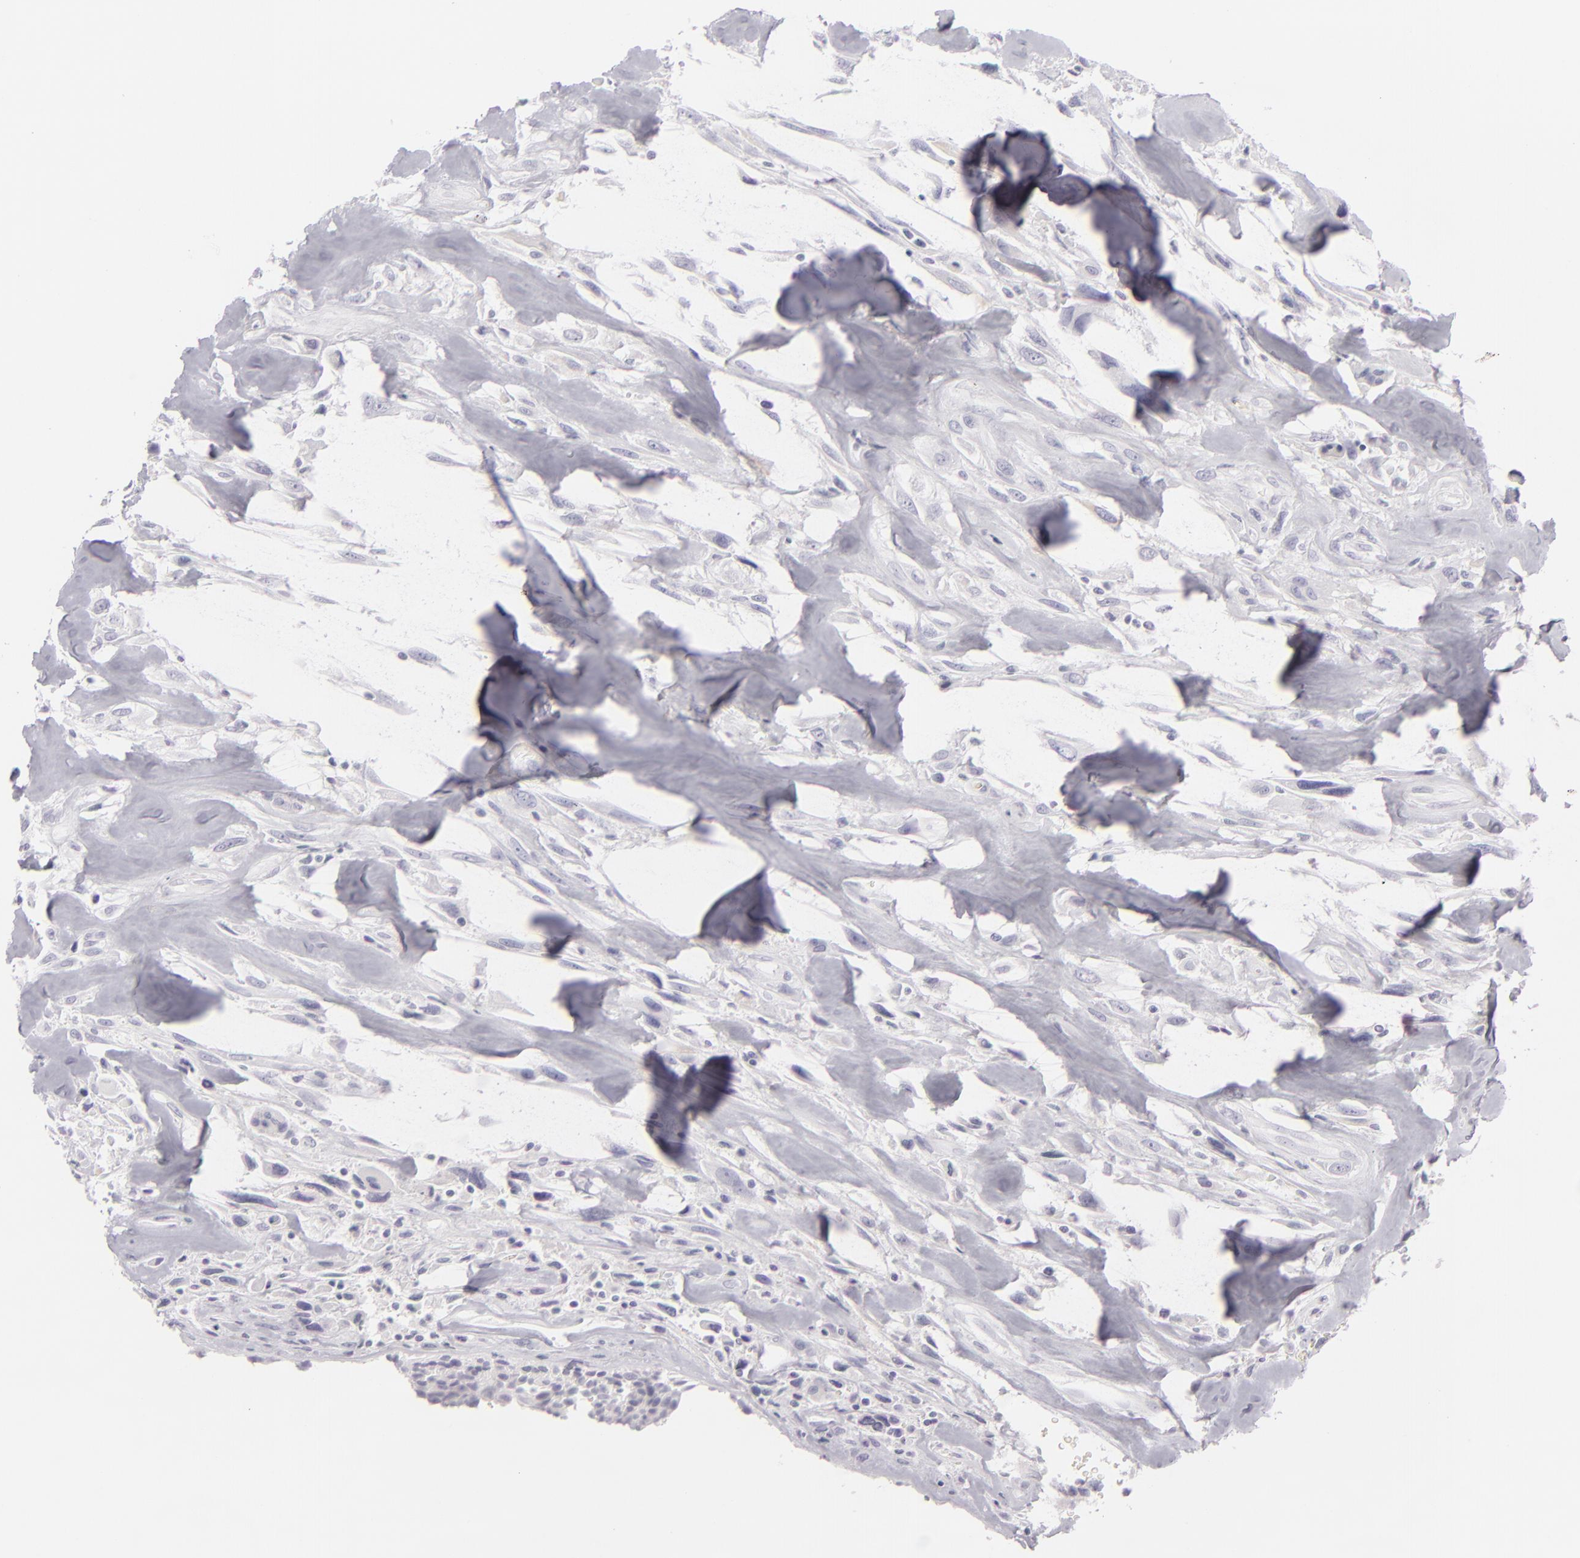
{"staining": {"intensity": "negative", "quantity": "none", "location": "none"}, "tissue": "breast cancer", "cell_type": "Tumor cells", "image_type": "cancer", "snomed": [{"axis": "morphology", "description": "Neoplasm, malignant, NOS"}, {"axis": "topography", "description": "Breast"}], "caption": "Tumor cells are negative for protein expression in human malignant neoplasm (breast). (DAB immunohistochemistry (IHC) with hematoxylin counter stain).", "gene": "CDX2", "patient": {"sex": "female", "age": 50}}